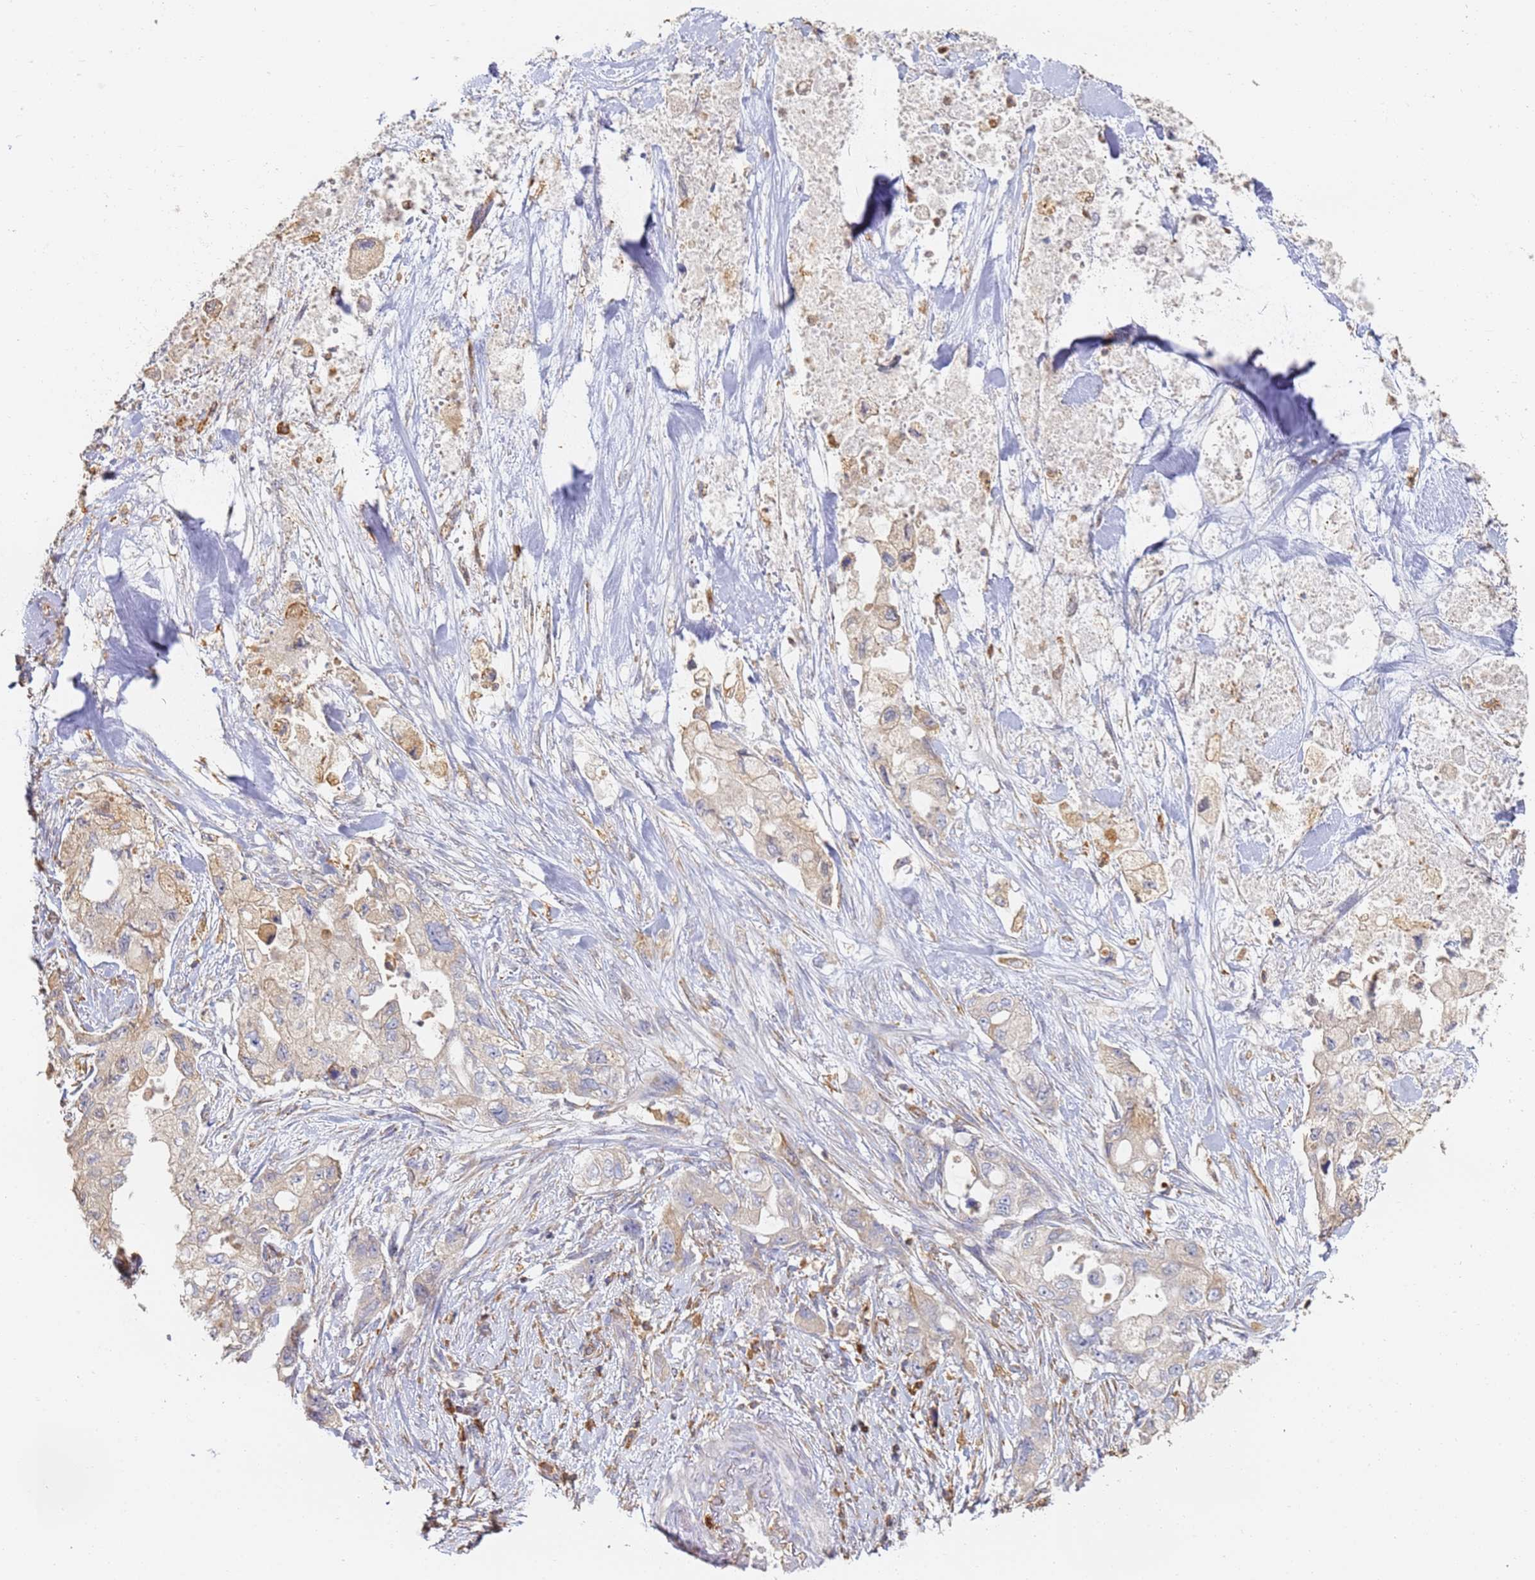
{"staining": {"intensity": "negative", "quantity": "none", "location": "none"}, "tissue": "pancreatic cancer", "cell_type": "Tumor cells", "image_type": "cancer", "snomed": [{"axis": "morphology", "description": "Adenocarcinoma, NOS"}, {"axis": "topography", "description": "Pancreas"}], "caption": "This is an immunohistochemistry (IHC) histopathology image of human pancreatic cancer. There is no positivity in tumor cells.", "gene": "BIN2", "patient": {"sex": "female", "age": 73}}